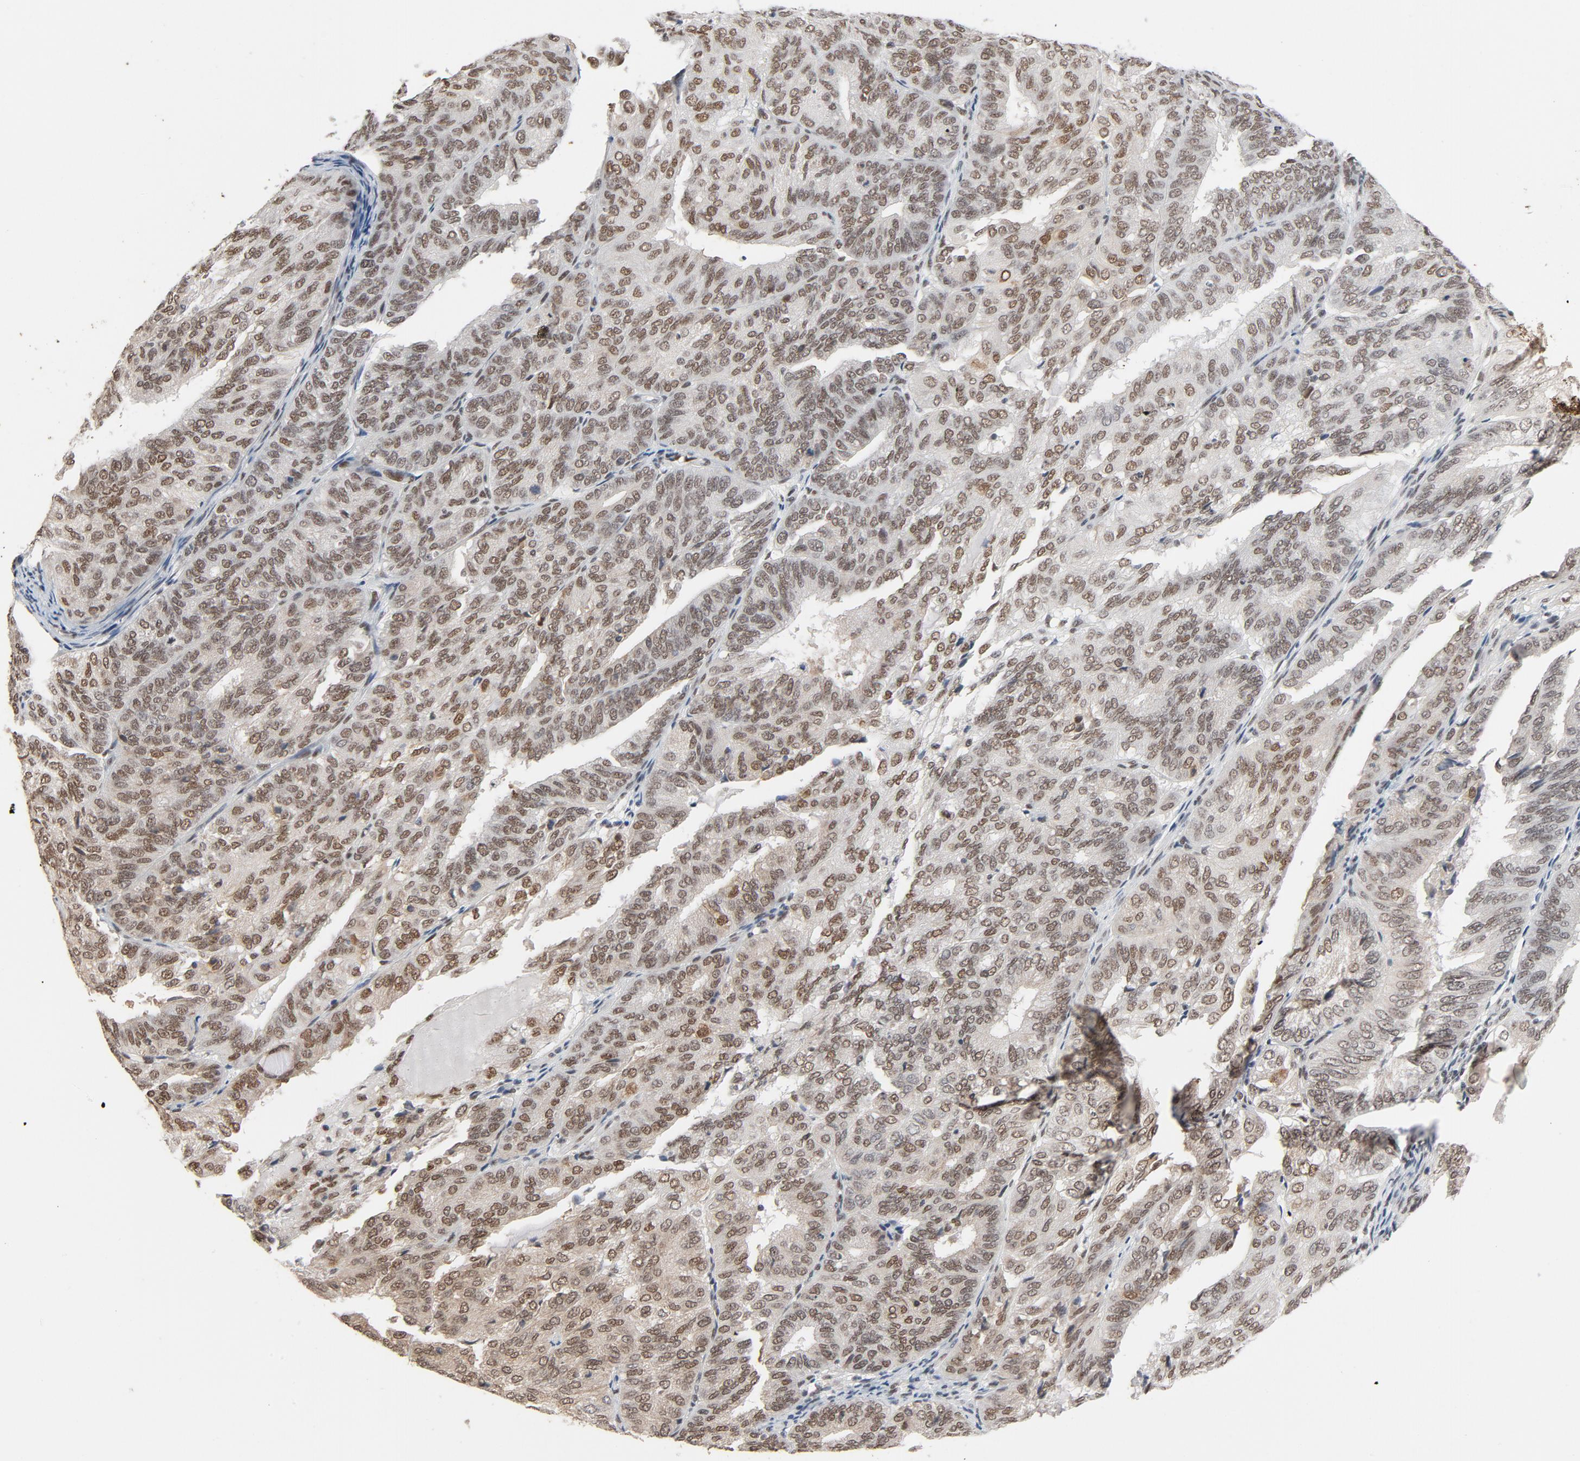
{"staining": {"intensity": "moderate", "quantity": ">75%", "location": "cytoplasmic/membranous,nuclear"}, "tissue": "endometrial cancer", "cell_type": "Tumor cells", "image_type": "cancer", "snomed": [{"axis": "morphology", "description": "Adenocarcinoma, NOS"}, {"axis": "topography", "description": "Endometrium"}], "caption": "This histopathology image demonstrates IHC staining of human endometrial cancer, with medium moderate cytoplasmic/membranous and nuclear expression in approximately >75% of tumor cells.", "gene": "MRE11", "patient": {"sex": "female", "age": 59}}